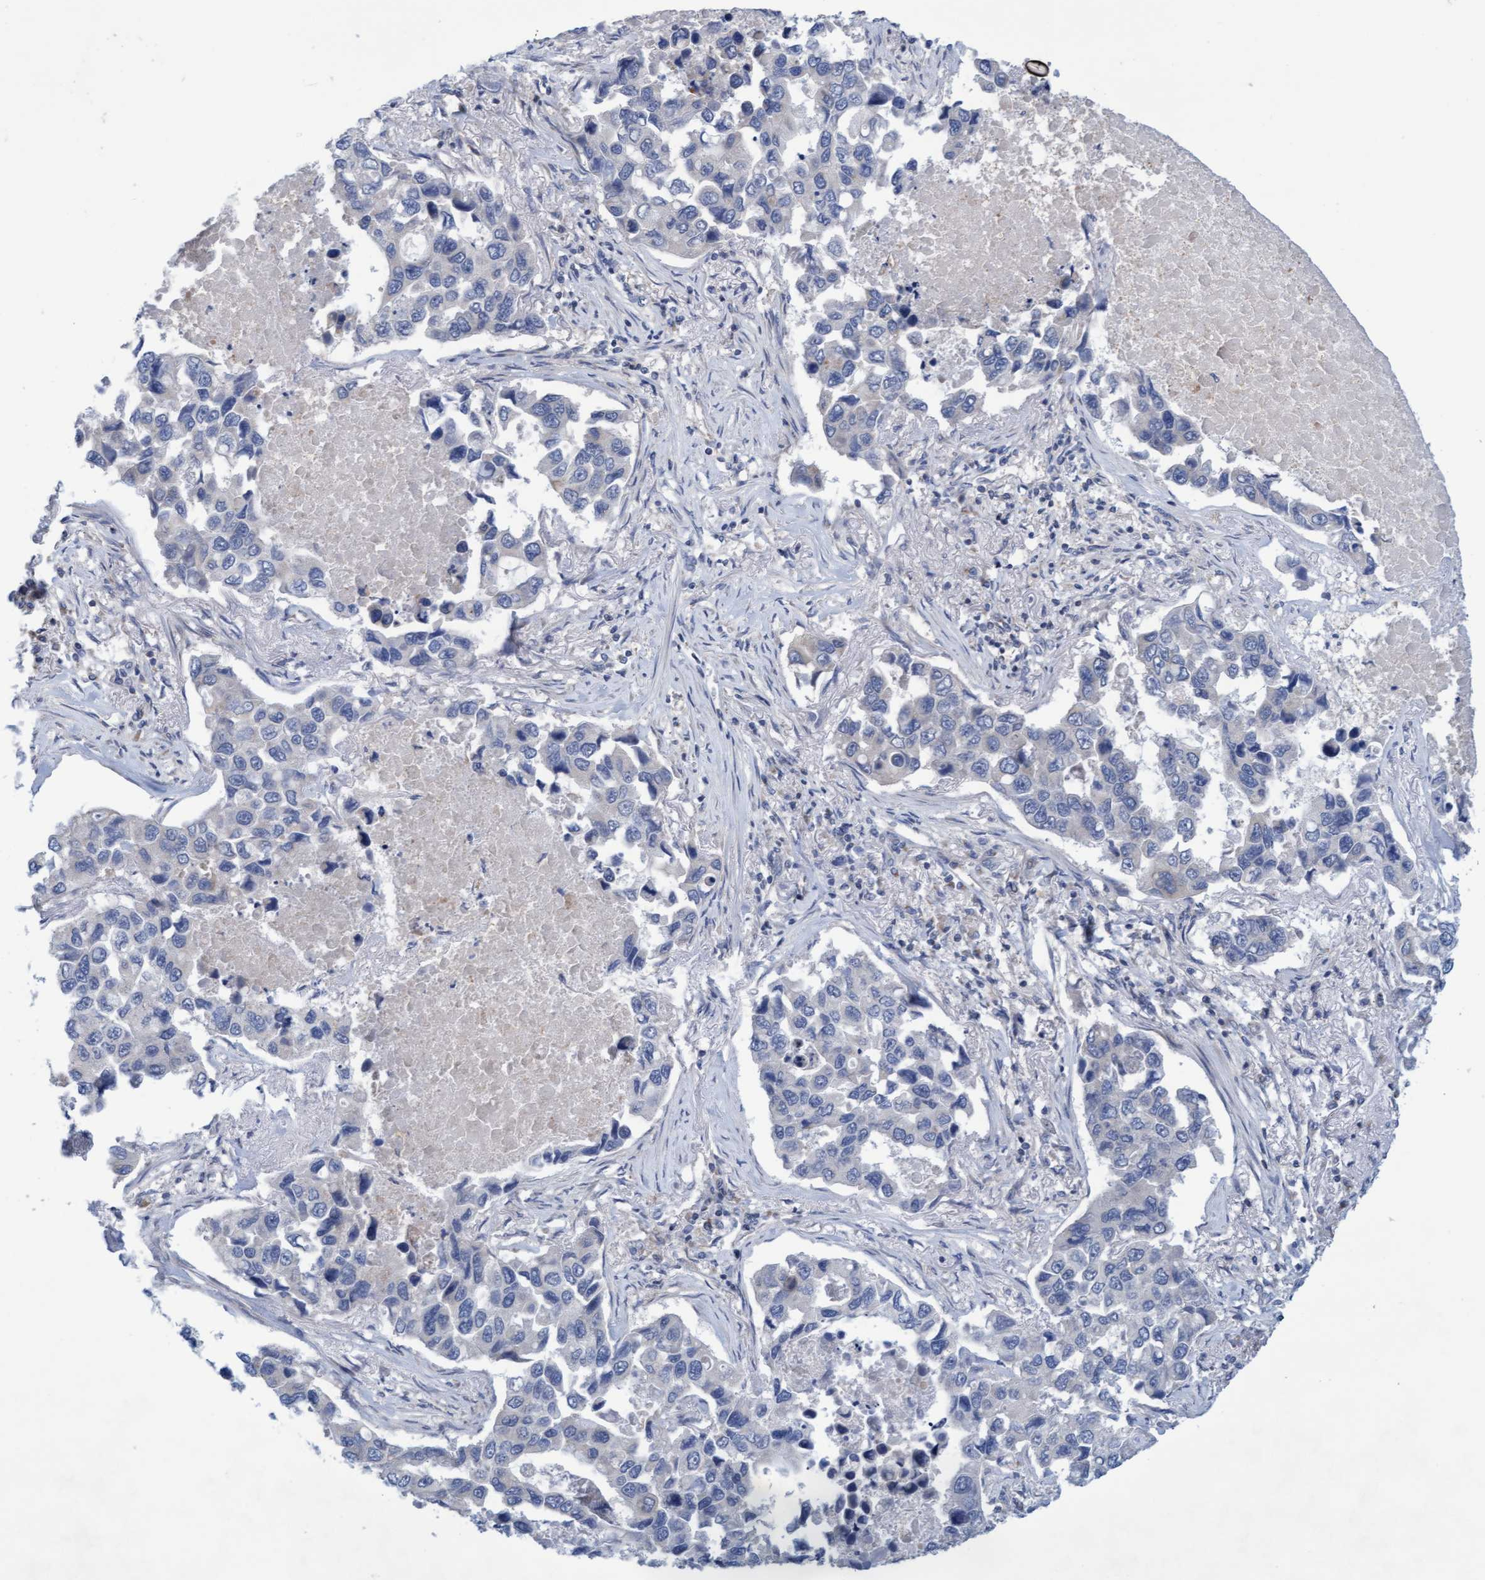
{"staining": {"intensity": "negative", "quantity": "none", "location": "none"}, "tissue": "lung cancer", "cell_type": "Tumor cells", "image_type": "cancer", "snomed": [{"axis": "morphology", "description": "Adenocarcinoma, NOS"}, {"axis": "topography", "description": "Lung"}], "caption": "Immunohistochemical staining of lung cancer (adenocarcinoma) reveals no significant expression in tumor cells.", "gene": "SLC28A3", "patient": {"sex": "male", "age": 64}}